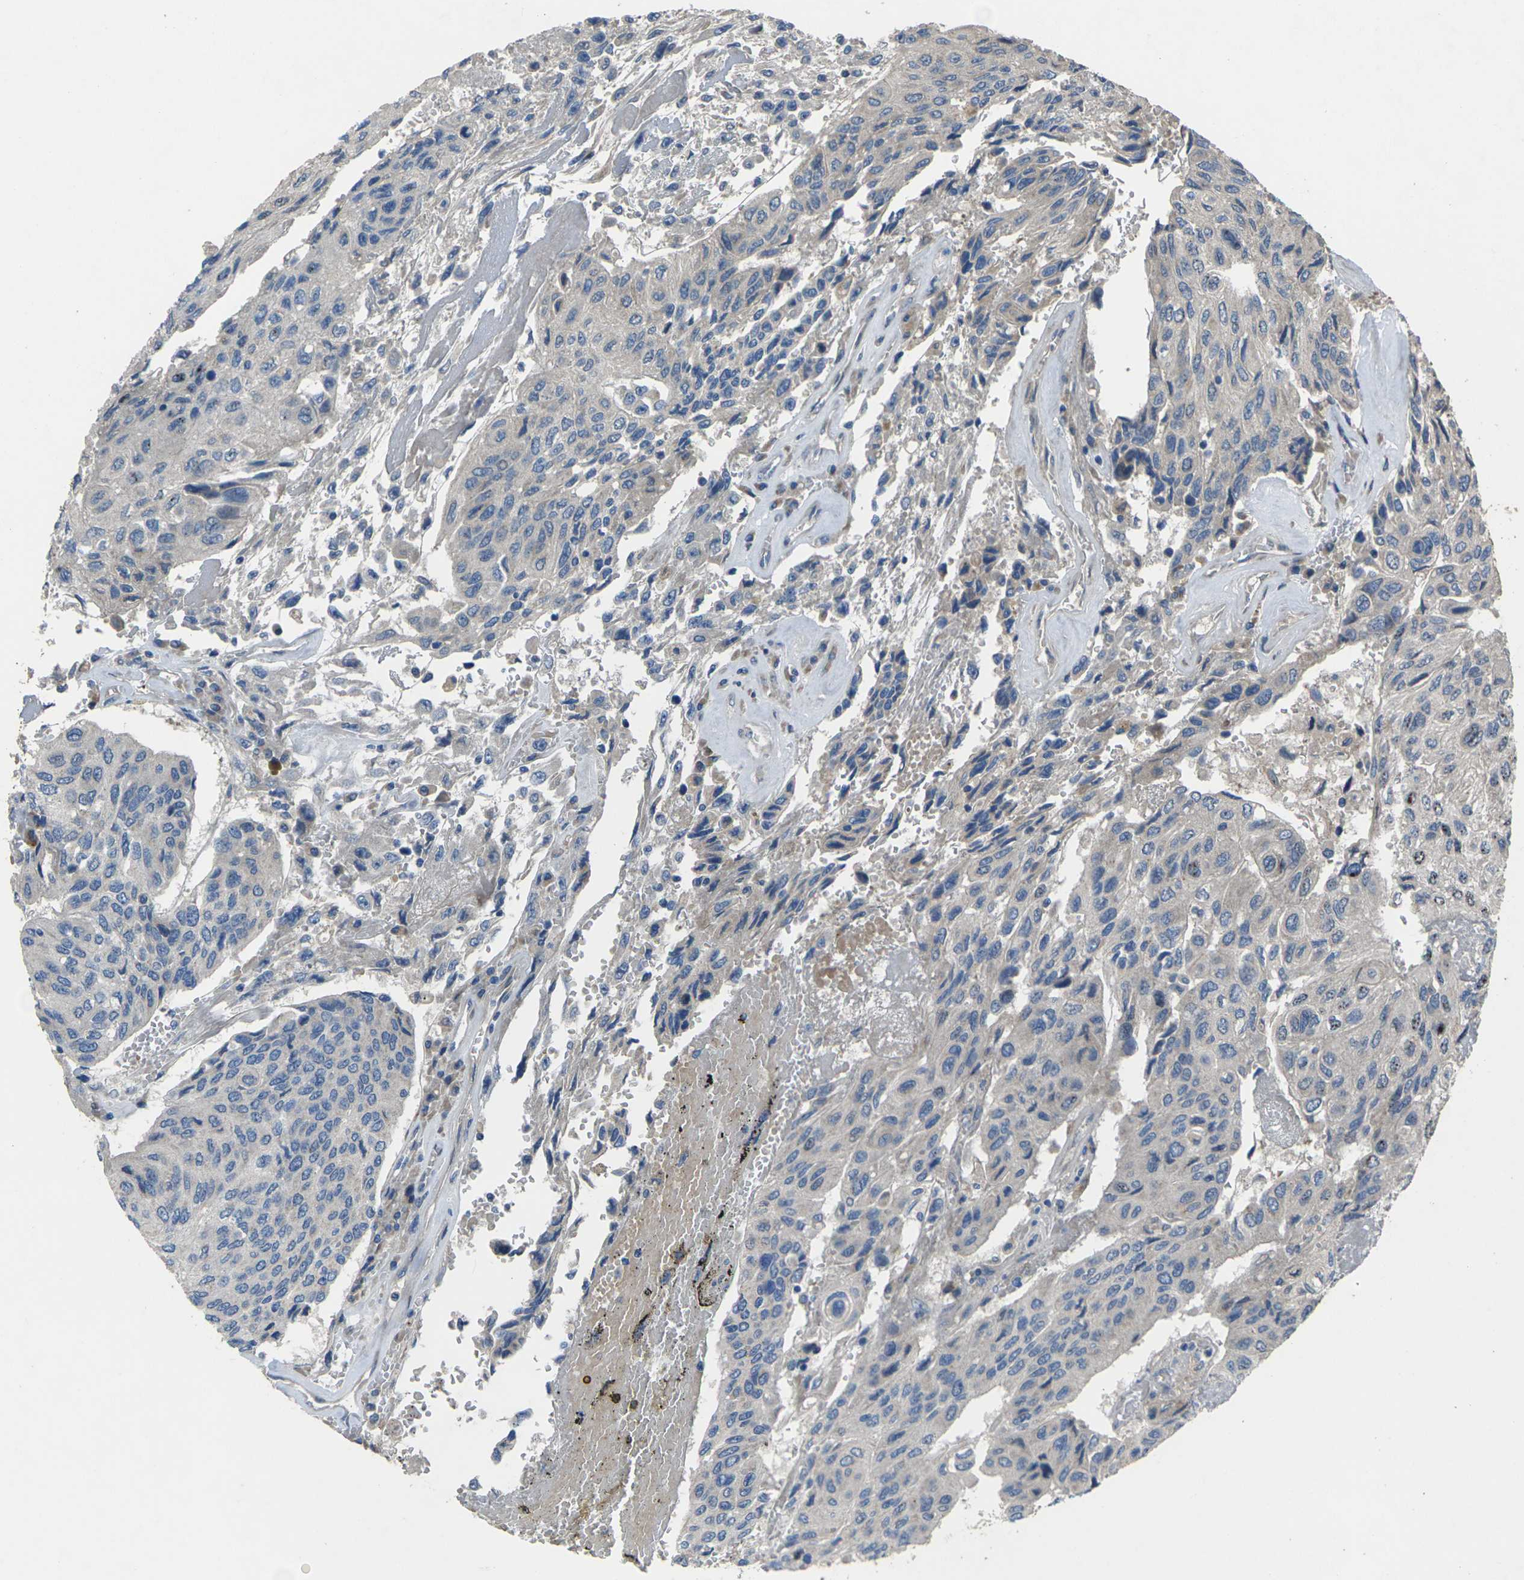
{"staining": {"intensity": "negative", "quantity": "none", "location": "none"}, "tissue": "urothelial cancer", "cell_type": "Tumor cells", "image_type": "cancer", "snomed": [{"axis": "morphology", "description": "Urothelial carcinoma, High grade"}, {"axis": "topography", "description": "Urinary bladder"}], "caption": "High-grade urothelial carcinoma was stained to show a protein in brown. There is no significant expression in tumor cells.", "gene": "EDNRA", "patient": {"sex": "female", "age": 85}}